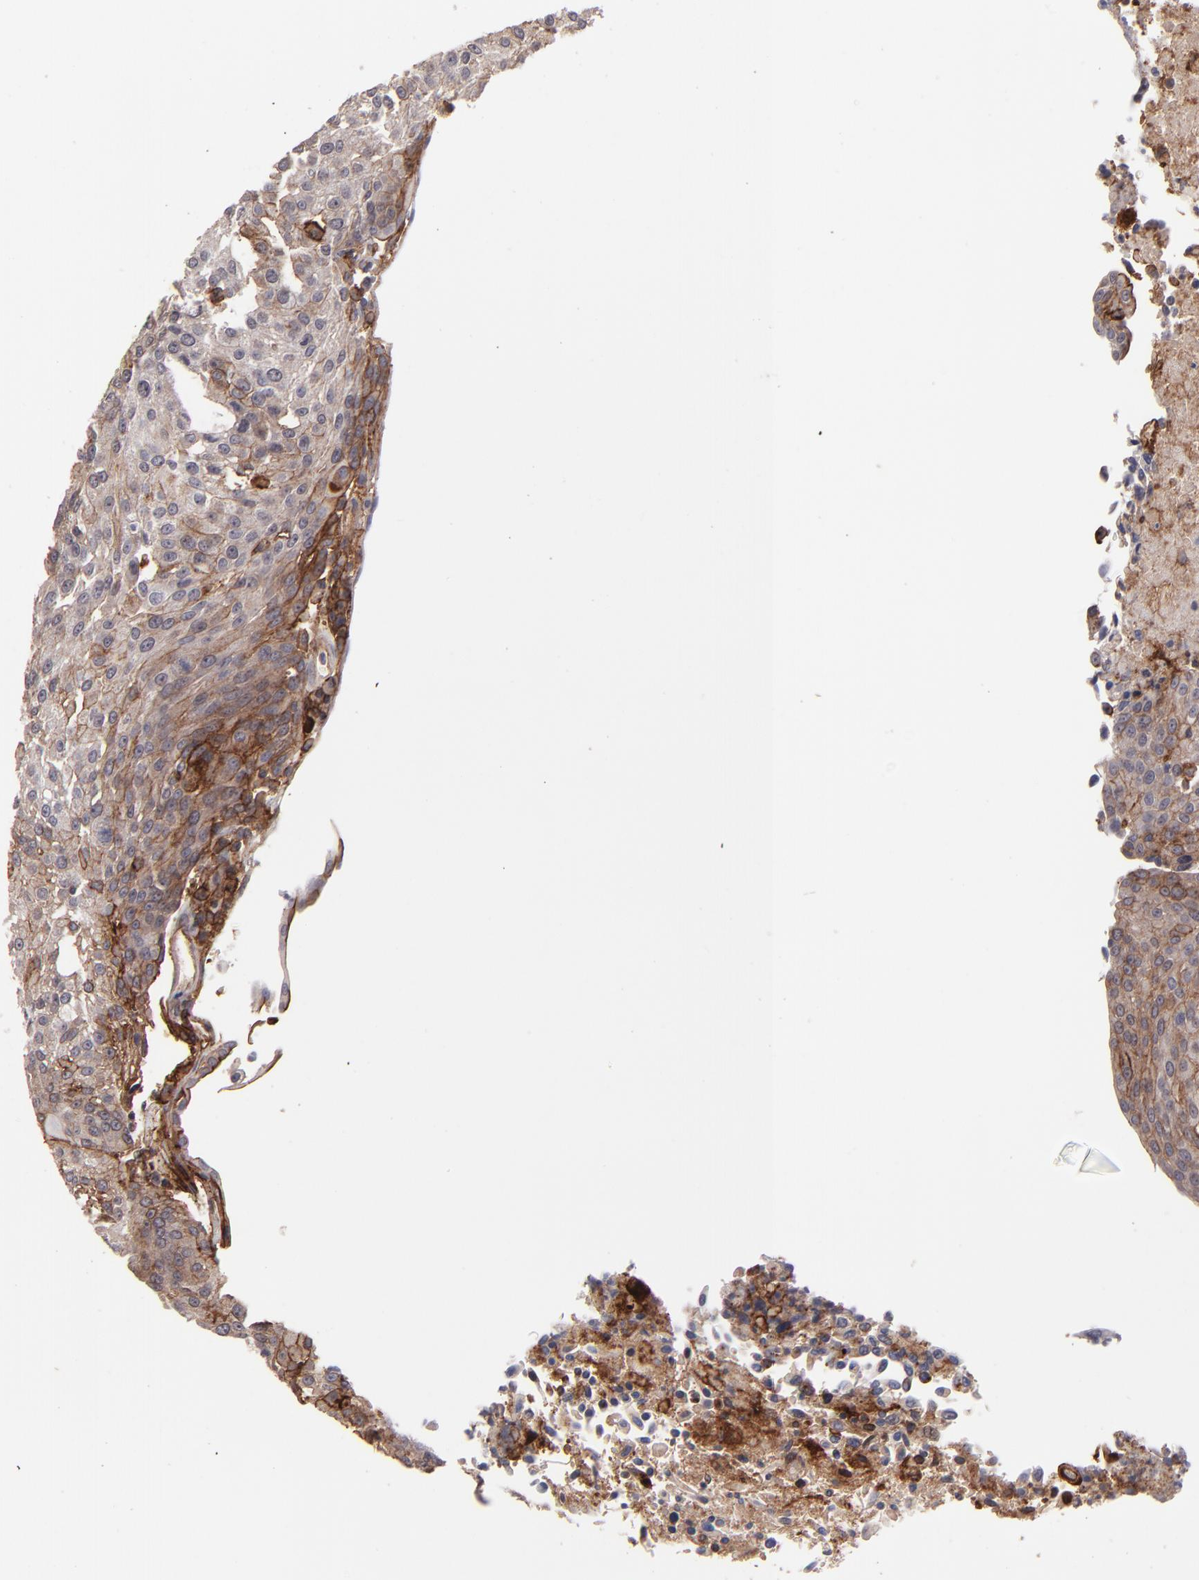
{"staining": {"intensity": "moderate", "quantity": "25%-75%", "location": "cytoplasmic/membranous"}, "tissue": "urothelial cancer", "cell_type": "Tumor cells", "image_type": "cancer", "snomed": [{"axis": "morphology", "description": "Urothelial carcinoma, High grade"}, {"axis": "topography", "description": "Urinary bladder"}], "caption": "Approximately 25%-75% of tumor cells in human urothelial carcinoma (high-grade) display moderate cytoplasmic/membranous protein positivity as visualized by brown immunohistochemical staining.", "gene": "ICAM1", "patient": {"sex": "female", "age": 85}}